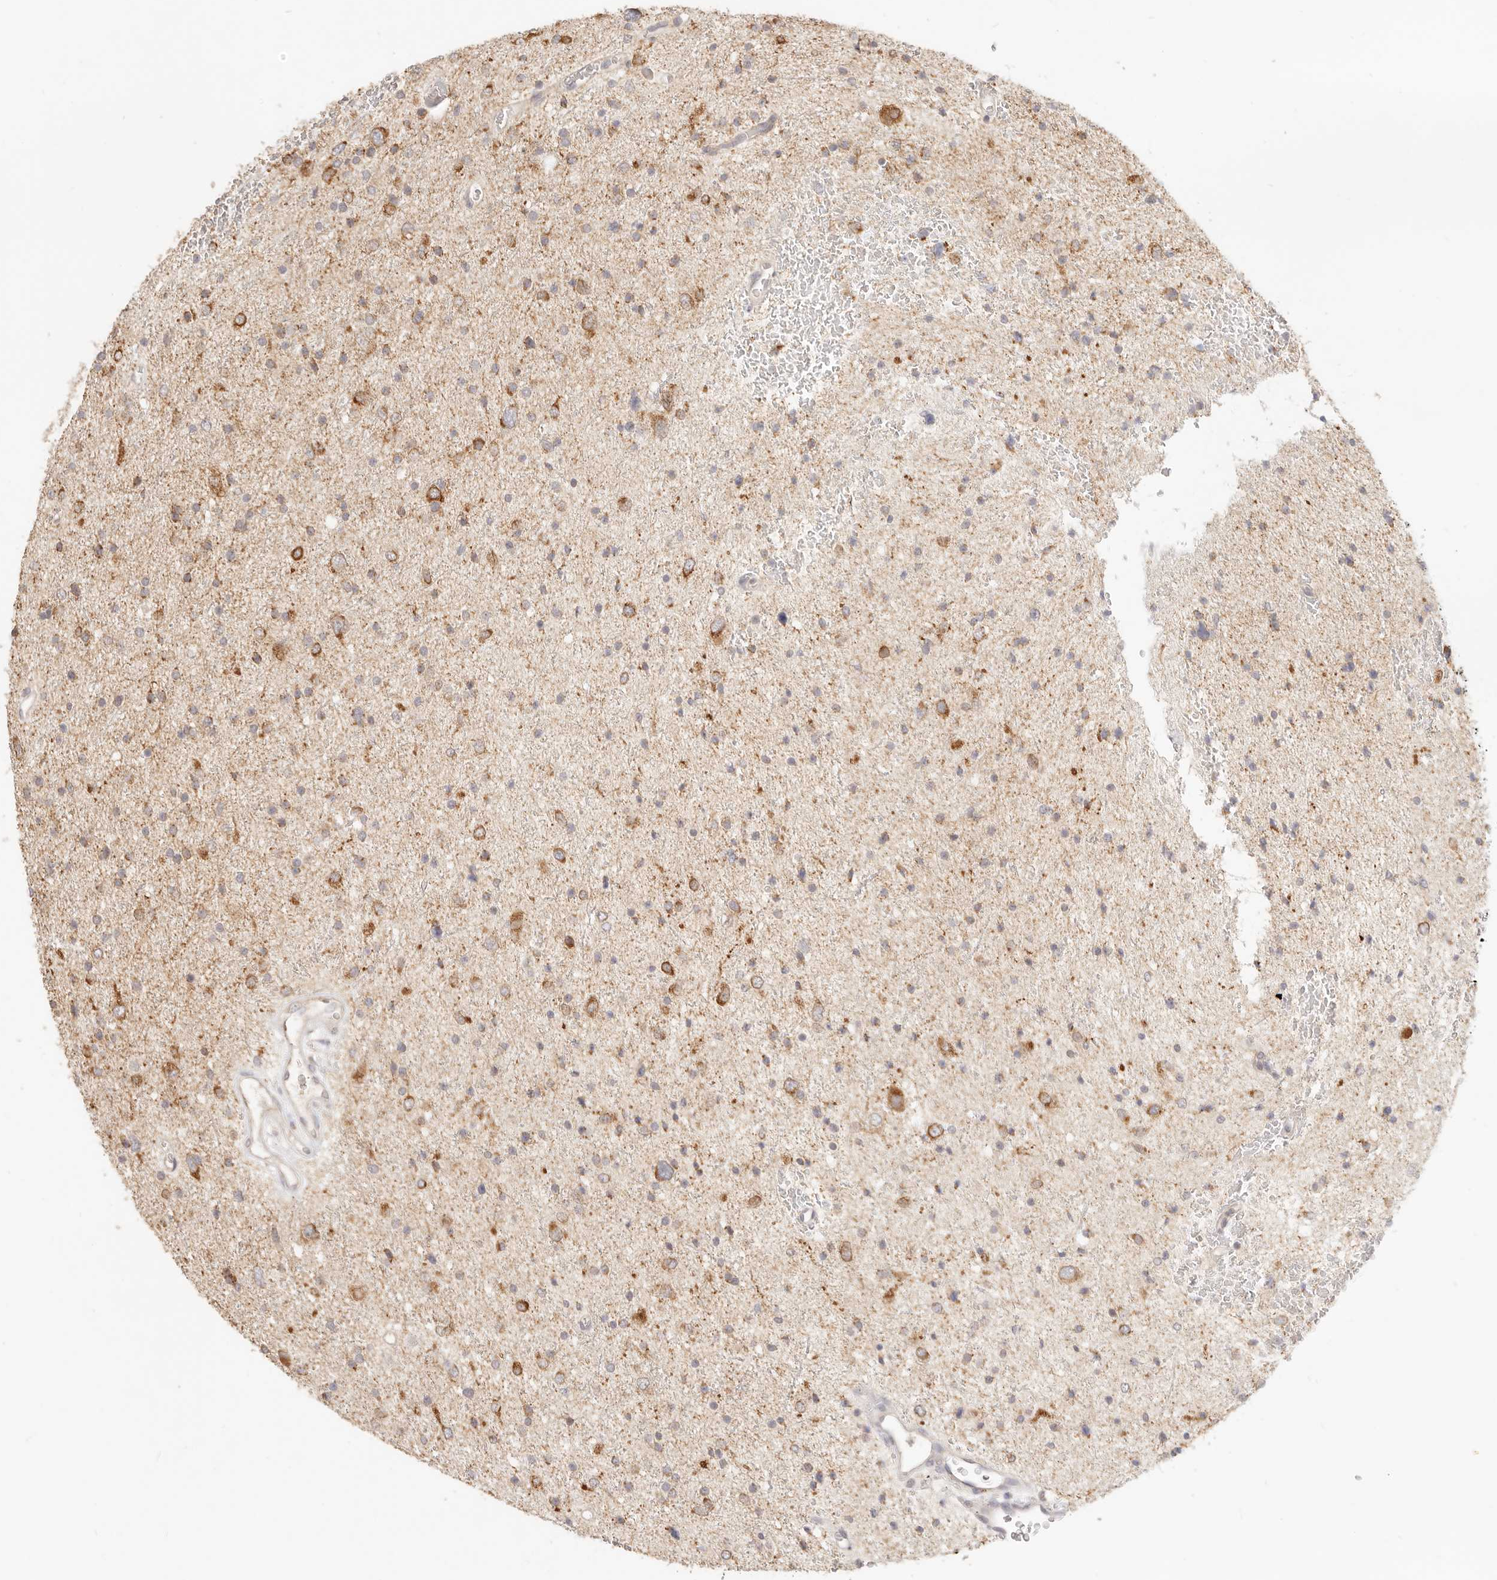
{"staining": {"intensity": "moderate", "quantity": ">75%", "location": "cytoplasmic/membranous"}, "tissue": "glioma", "cell_type": "Tumor cells", "image_type": "cancer", "snomed": [{"axis": "morphology", "description": "Glioma, malignant, Low grade"}, {"axis": "topography", "description": "Brain"}], "caption": "About >75% of tumor cells in human malignant glioma (low-grade) demonstrate moderate cytoplasmic/membranous protein staining as visualized by brown immunohistochemical staining.", "gene": "CPLANE2", "patient": {"sex": "female", "age": 37}}